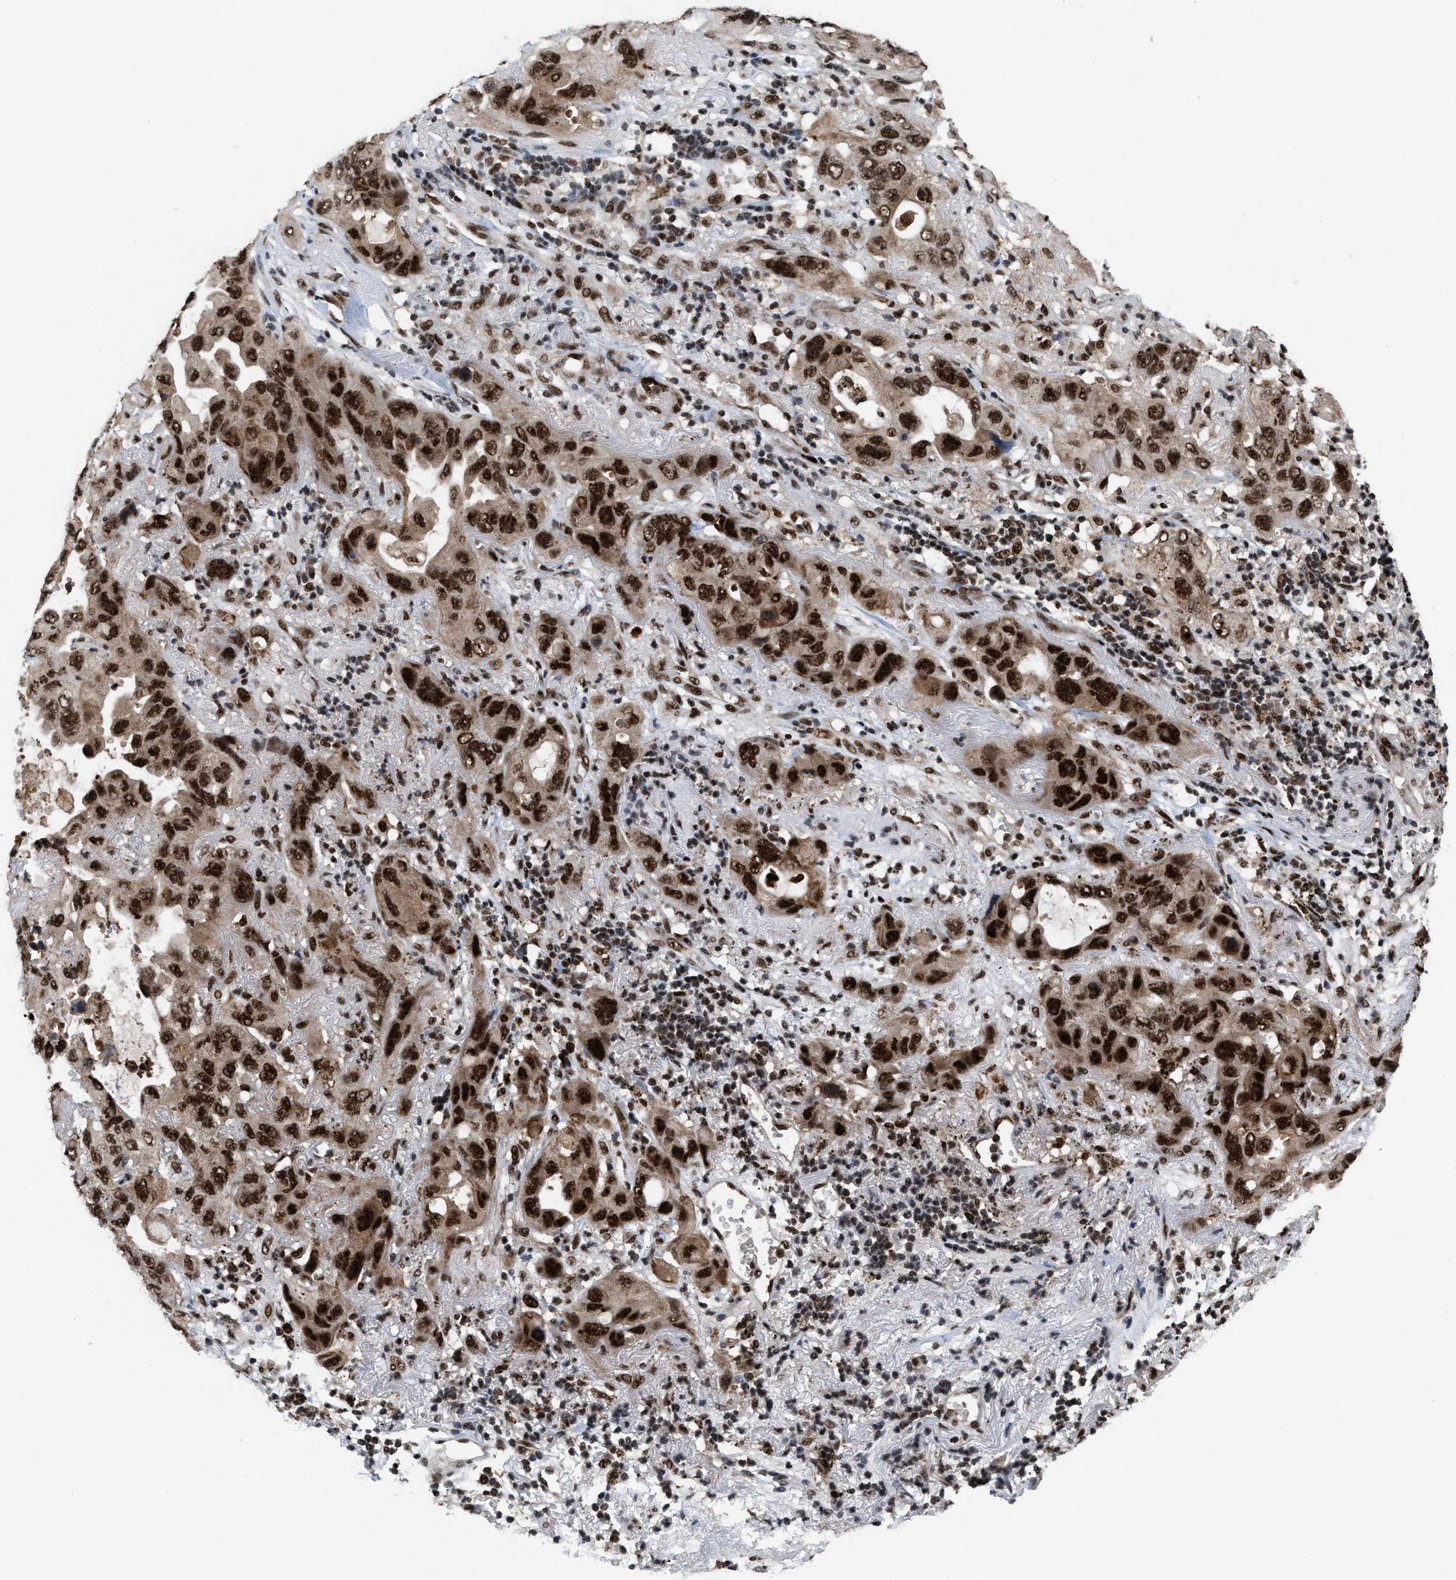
{"staining": {"intensity": "strong", "quantity": ">75%", "location": "cytoplasmic/membranous,nuclear"}, "tissue": "lung cancer", "cell_type": "Tumor cells", "image_type": "cancer", "snomed": [{"axis": "morphology", "description": "Squamous cell carcinoma, NOS"}, {"axis": "topography", "description": "Lung"}], "caption": "Protein analysis of lung cancer tissue reveals strong cytoplasmic/membranous and nuclear positivity in about >75% of tumor cells.", "gene": "PRPF4", "patient": {"sex": "female", "age": 73}}